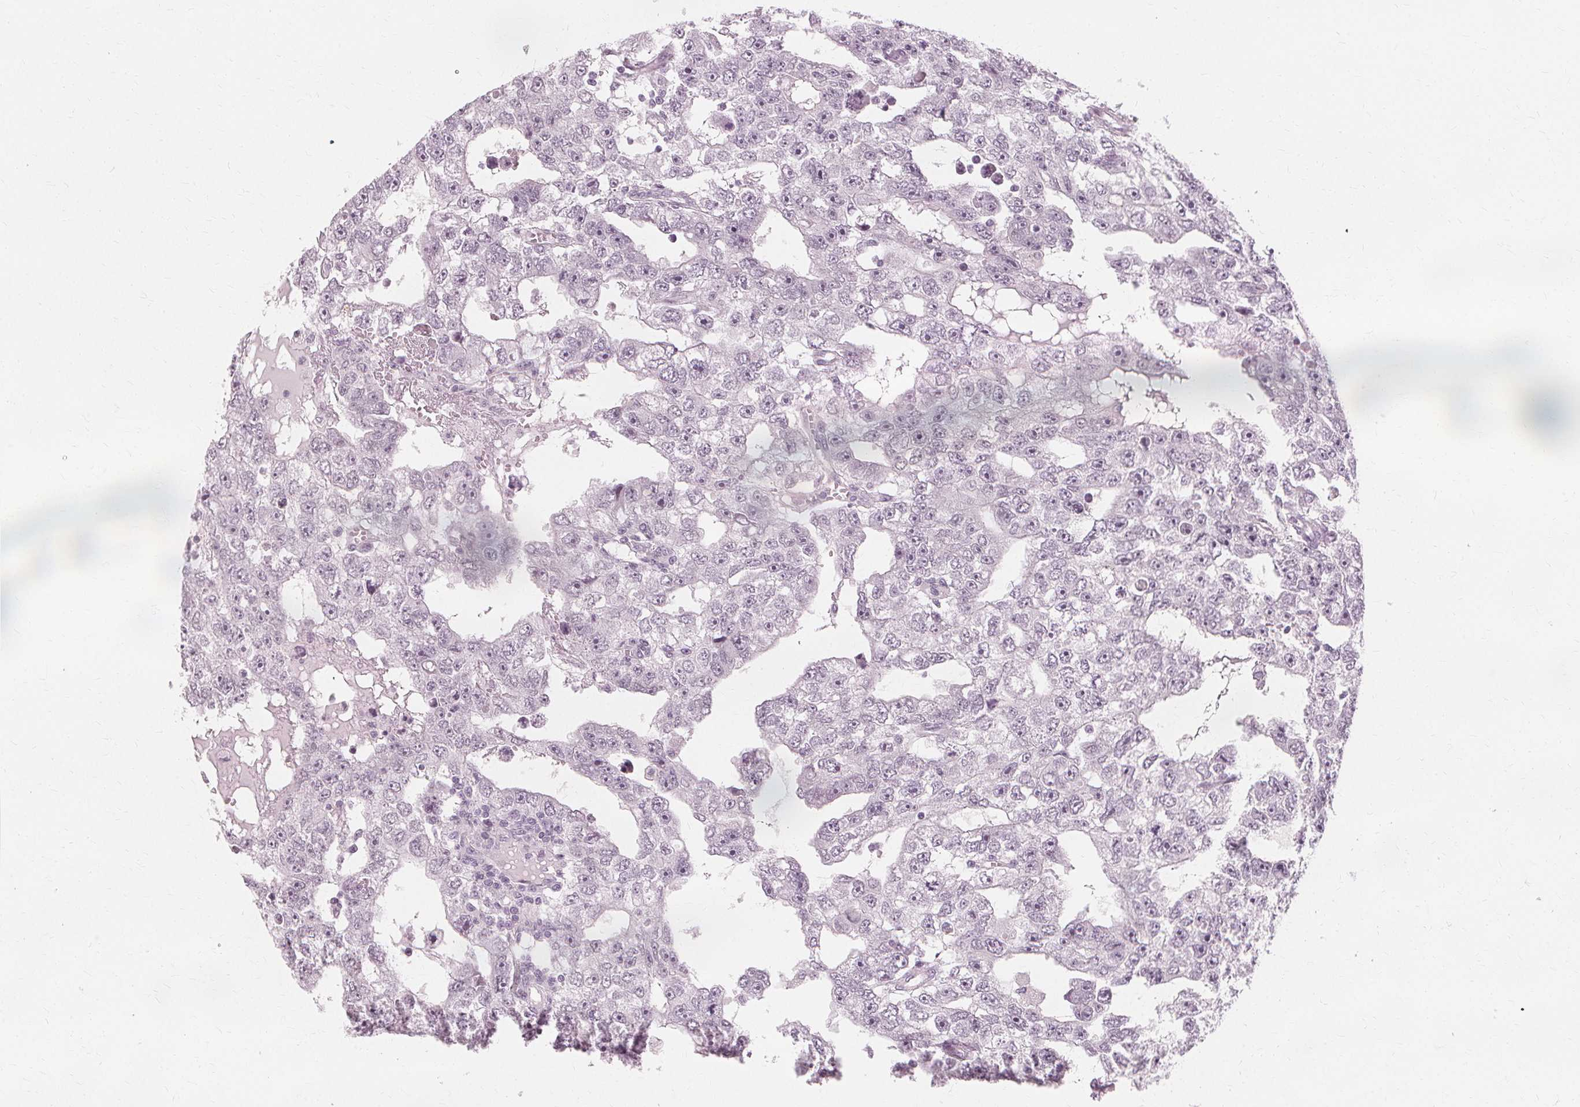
{"staining": {"intensity": "negative", "quantity": "none", "location": "none"}, "tissue": "testis cancer", "cell_type": "Tumor cells", "image_type": "cancer", "snomed": [{"axis": "morphology", "description": "Carcinoma, Embryonal, NOS"}, {"axis": "topography", "description": "Testis"}], "caption": "High power microscopy photomicrograph of an immunohistochemistry micrograph of testis cancer, revealing no significant expression in tumor cells.", "gene": "NXPE1", "patient": {"sex": "male", "age": 20}}